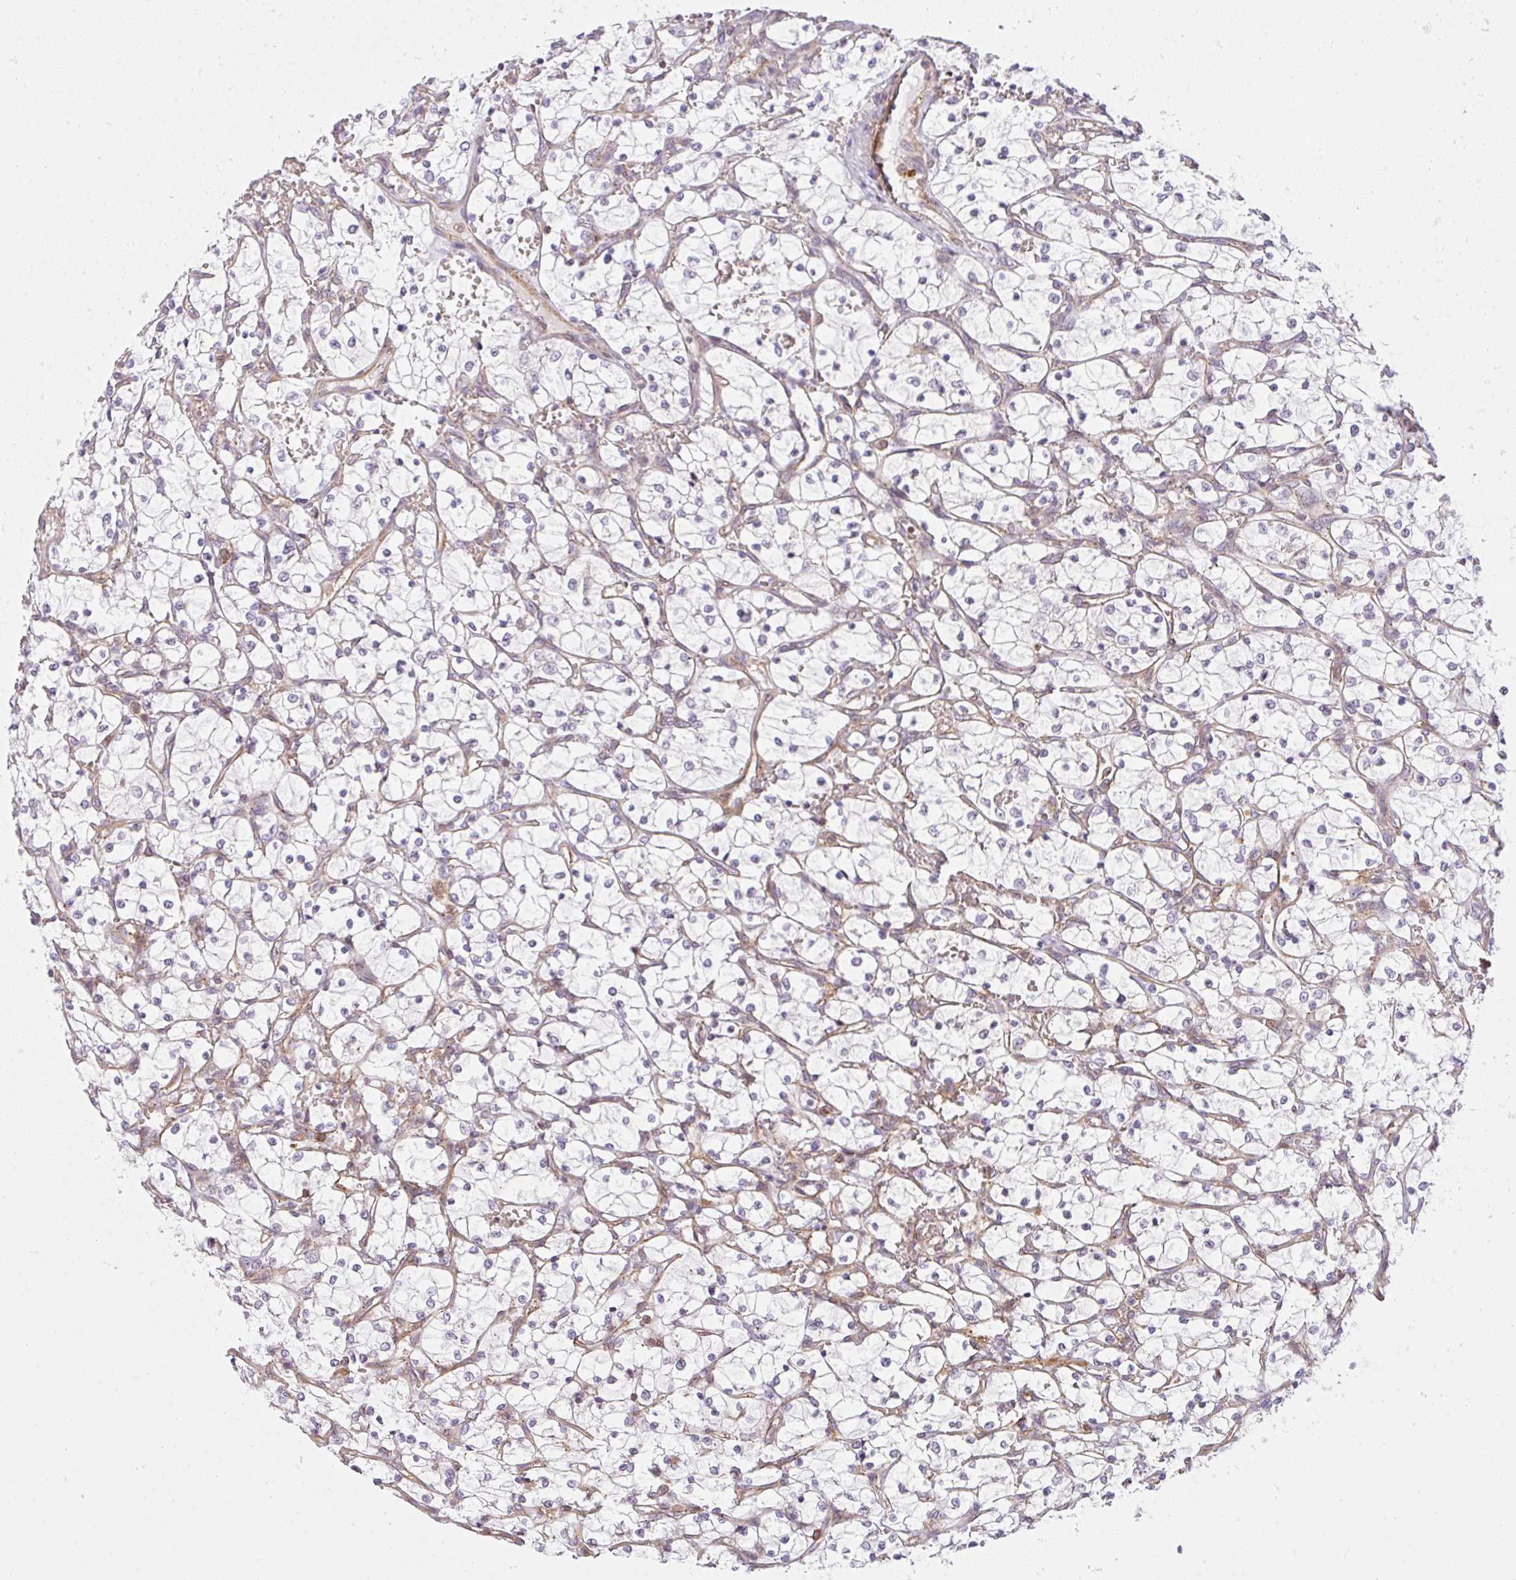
{"staining": {"intensity": "negative", "quantity": "none", "location": "none"}, "tissue": "renal cancer", "cell_type": "Tumor cells", "image_type": "cancer", "snomed": [{"axis": "morphology", "description": "Adenocarcinoma, NOS"}, {"axis": "topography", "description": "Kidney"}], "caption": "The histopathology image demonstrates no staining of tumor cells in renal cancer (adenocarcinoma).", "gene": "SULF1", "patient": {"sex": "female", "age": 69}}